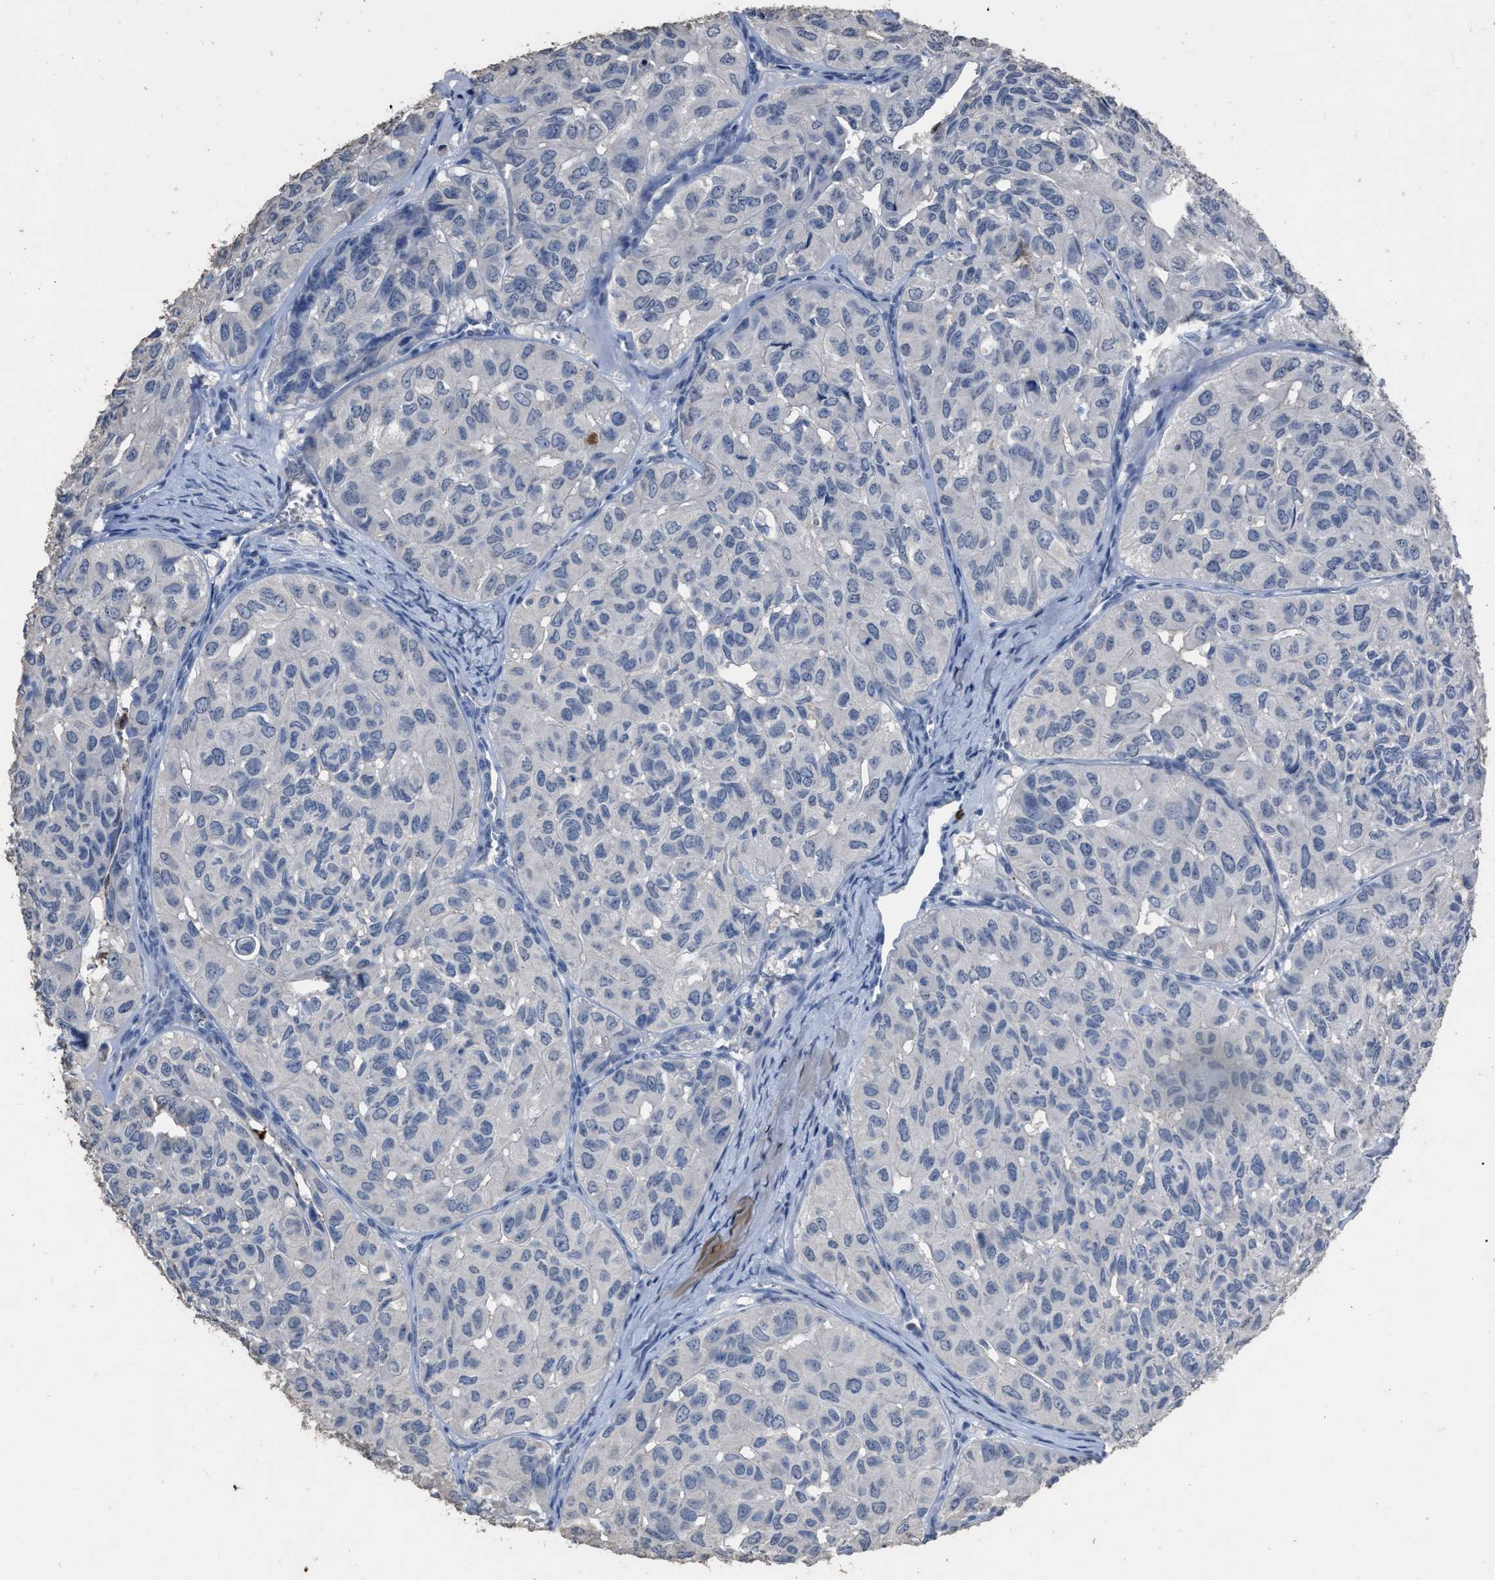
{"staining": {"intensity": "negative", "quantity": "none", "location": "none"}, "tissue": "head and neck cancer", "cell_type": "Tumor cells", "image_type": "cancer", "snomed": [{"axis": "morphology", "description": "Adenocarcinoma, NOS"}, {"axis": "topography", "description": "Salivary gland, NOS"}, {"axis": "topography", "description": "Head-Neck"}], "caption": "Head and neck cancer (adenocarcinoma) stained for a protein using immunohistochemistry reveals no positivity tumor cells.", "gene": "HABP2", "patient": {"sex": "female", "age": 76}}